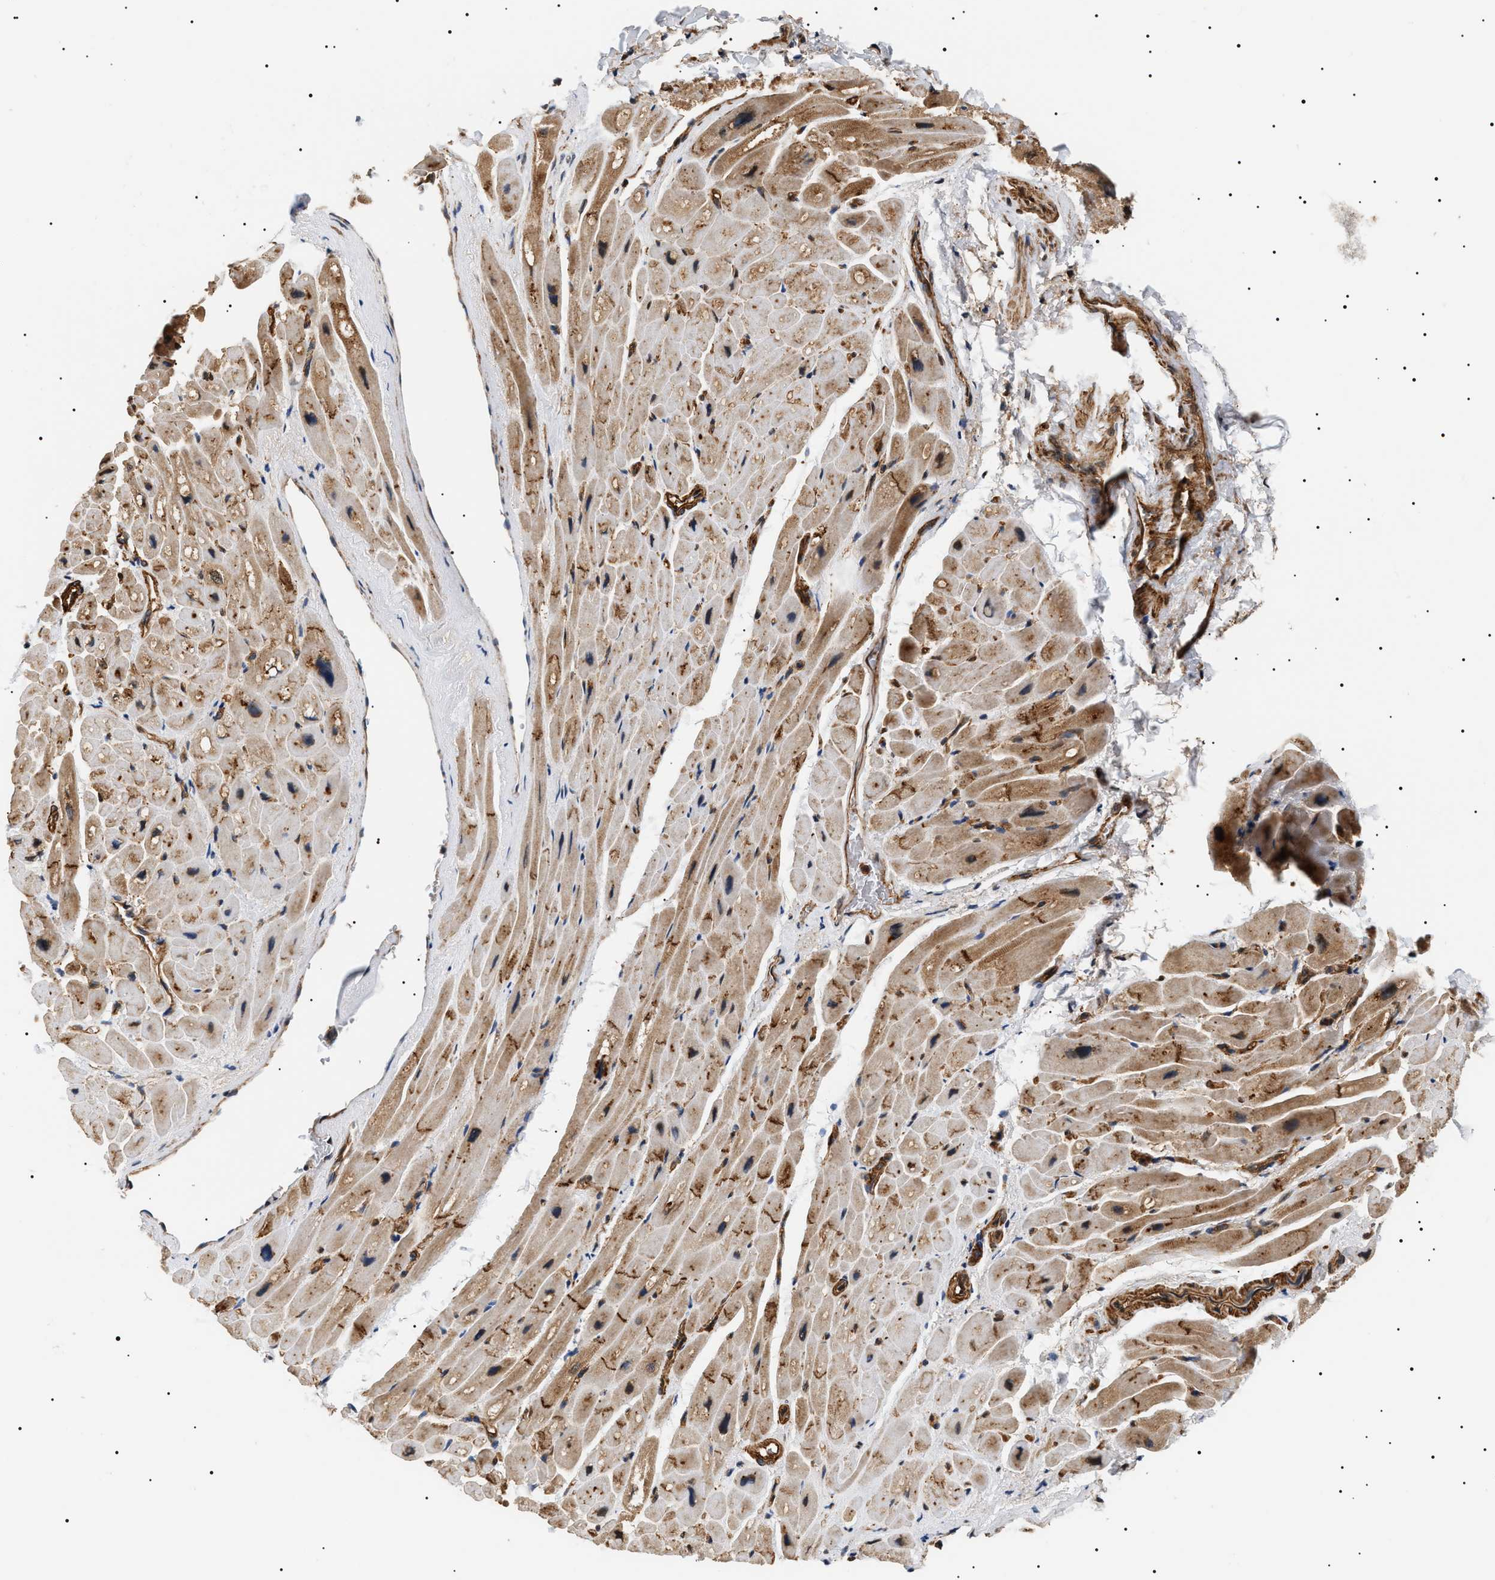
{"staining": {"intensity": "strong", "quantity": "25%-75%", "location": "cytoplasmic/membranous"}, "tissue": "heart muscle", "cell_type": "Cardiomyocytes", "image_type": "normal", "snomed": [{"axis": "morphology", "description": "Normal tissue, NOS"}, {"axis": "topography", "description": "Heart"}], "caption": "Immunohistochemistry (IHC) micrograph of normal human heart muscle stained for a protein (brown), which reveals high levels of strong cytoplasmic/membranous staining in about 25%-75% of cardiomyocytes.", "gene": "SH3GLB2", "patient": {"sex": "male", "age": 49}}